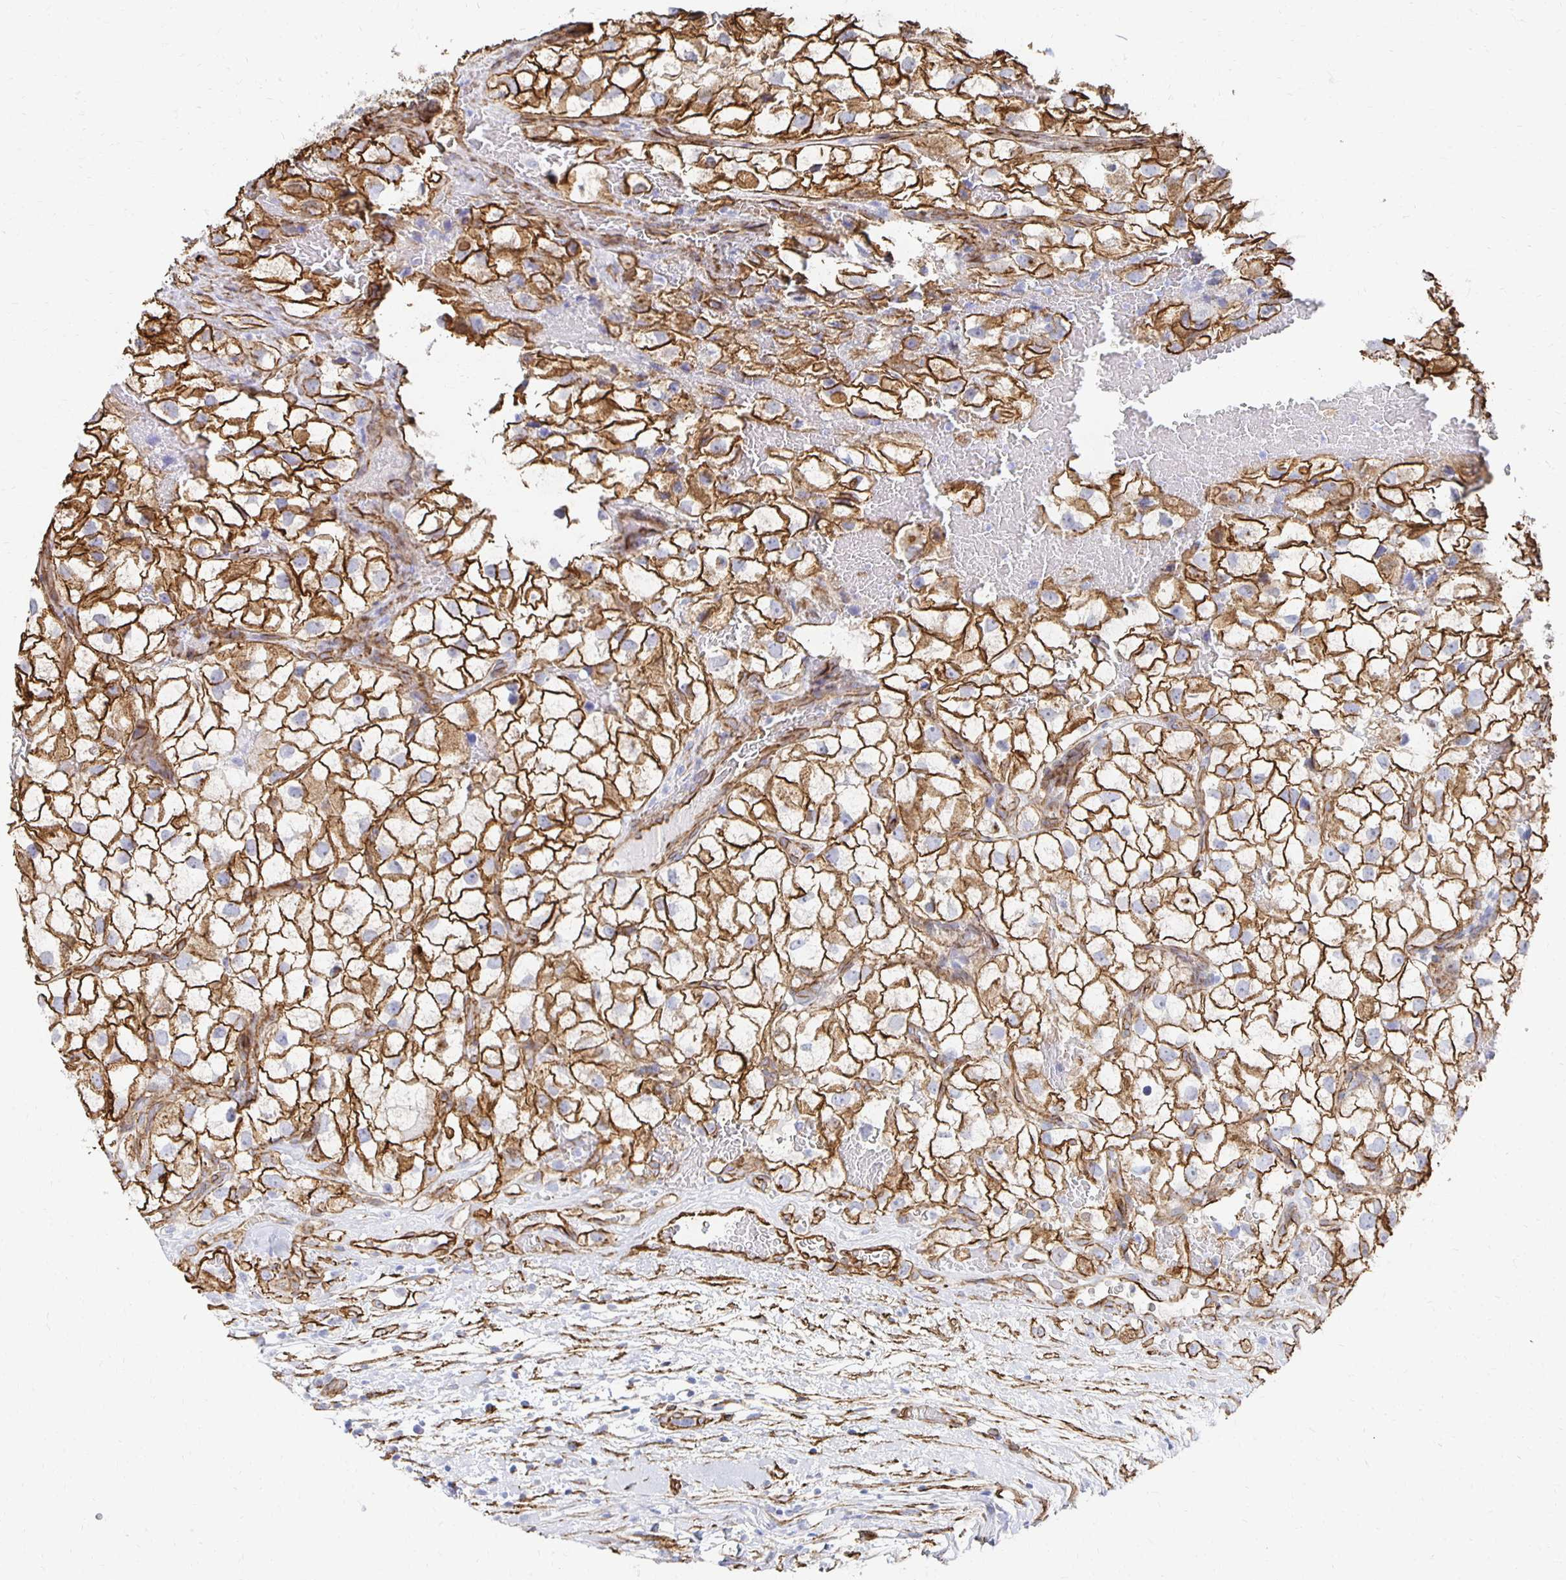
{"staining": {"intensity": "strong", "quantity": ">75%", "location": "cytoplasmic/membranous"}, "tissue": "renal cancer", "cell_type": "Tumor cells", "image_type": "cancer", "snomed": [{"axis": "morphology", "description": "Adenocarcinoma, NOS"}, {"axis": "topography", "description": "Kidney"}], "caption": "Tumor cells show strong cytoplasmic/membranous expression in approximately >75% of cells in renal adenocarcinoma. (DAB (3,3'-diaminobenzidine) = brown stain, brightfield microscopy at high magnification).", "gene": "VIPR2", "patient": {"sex": "male", "age": 59}}